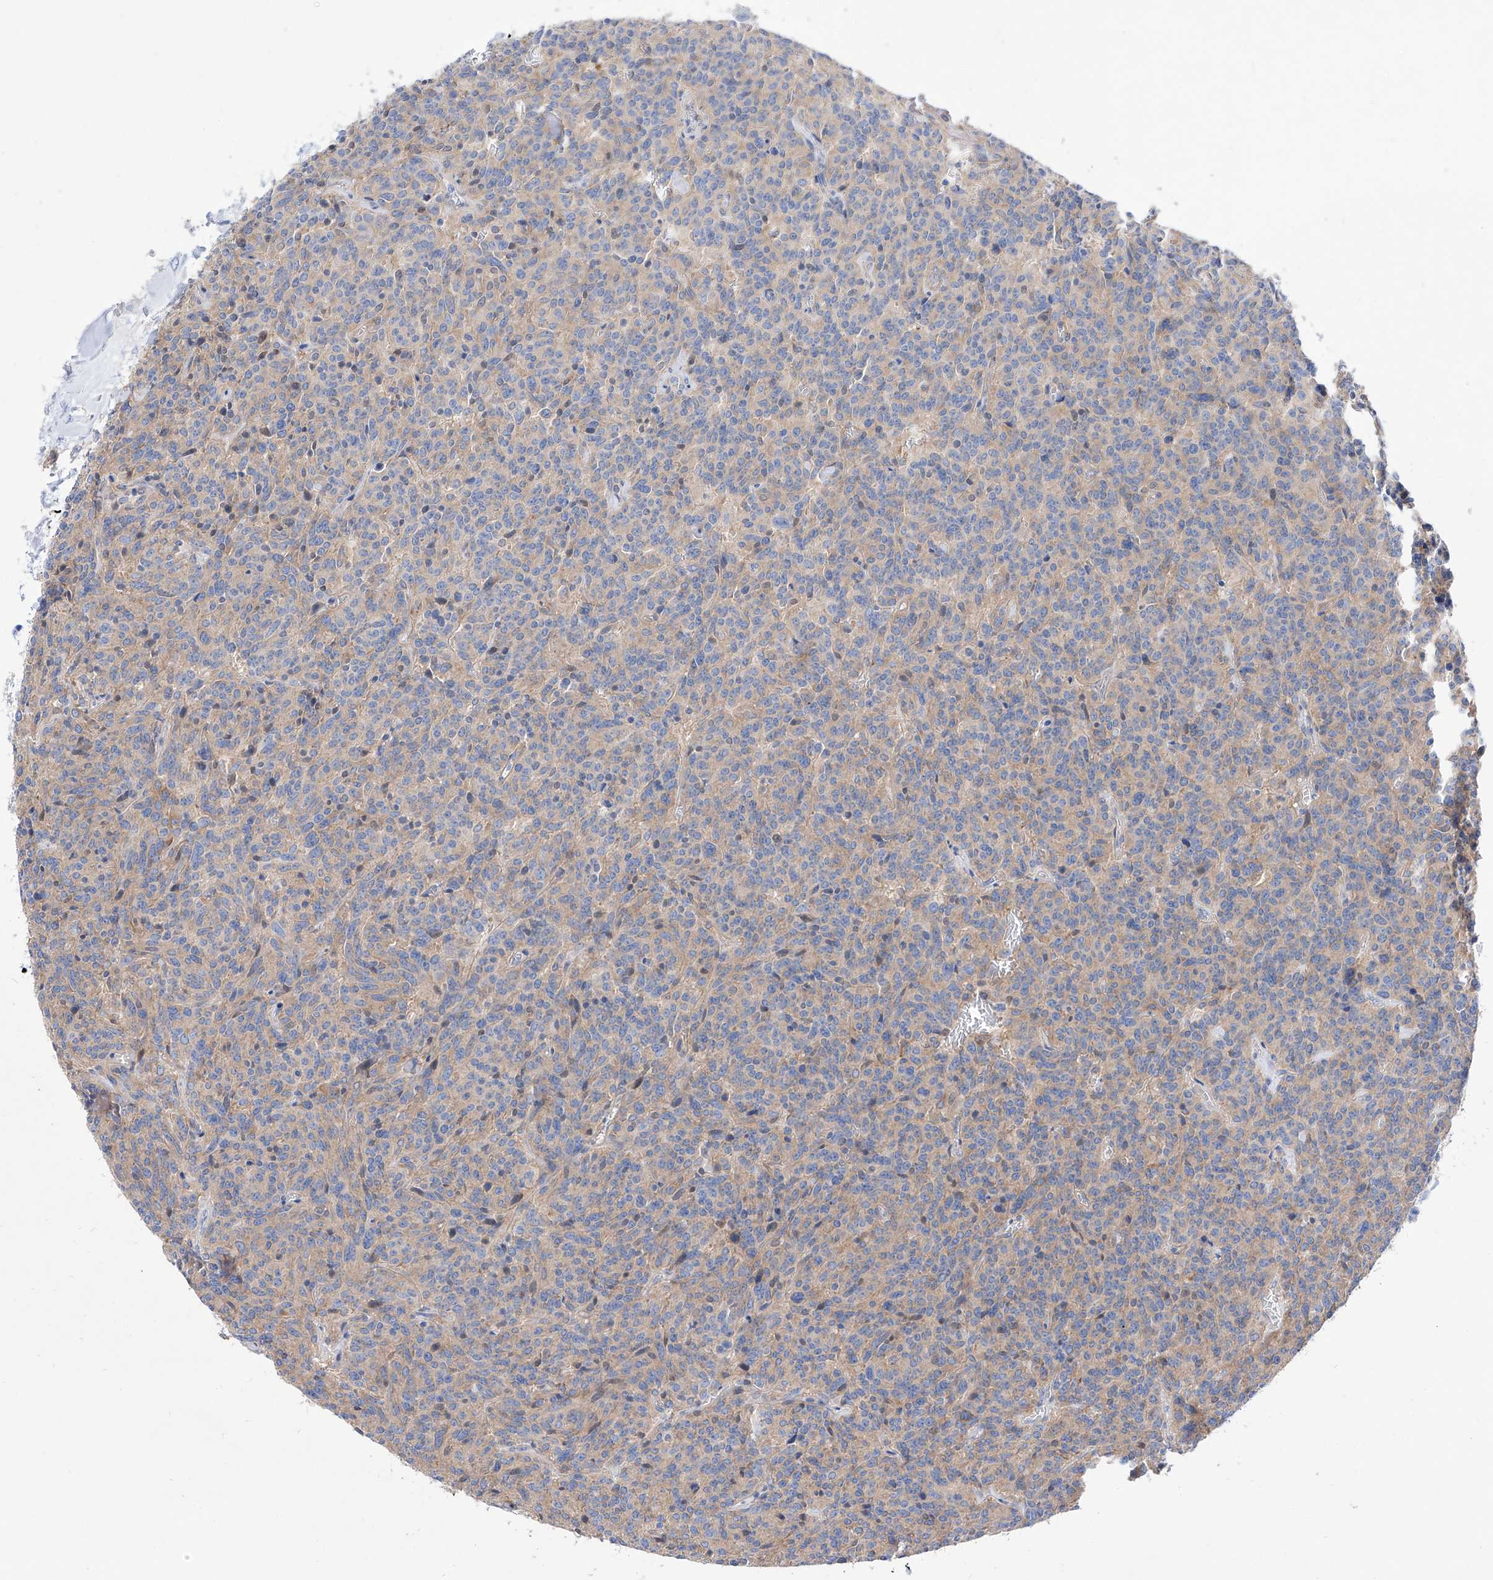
{"staining": {"intensity": "negative", "quantity": "none", "location": "none"}, "tissue": "carcinoid", "cell_type": "Tumor cells", "image_type": "cancer", "snomed": [{"axis": "morphology", "description": "Carcinoid, malignant, NOS"}, {"axis": "topography", "description": "Lung"}], "caption": "Tumor cells are negative for protein expression in human carcinoid.", "gene": "ZNF653", "patient": {"sex": "female", "age": 46}}